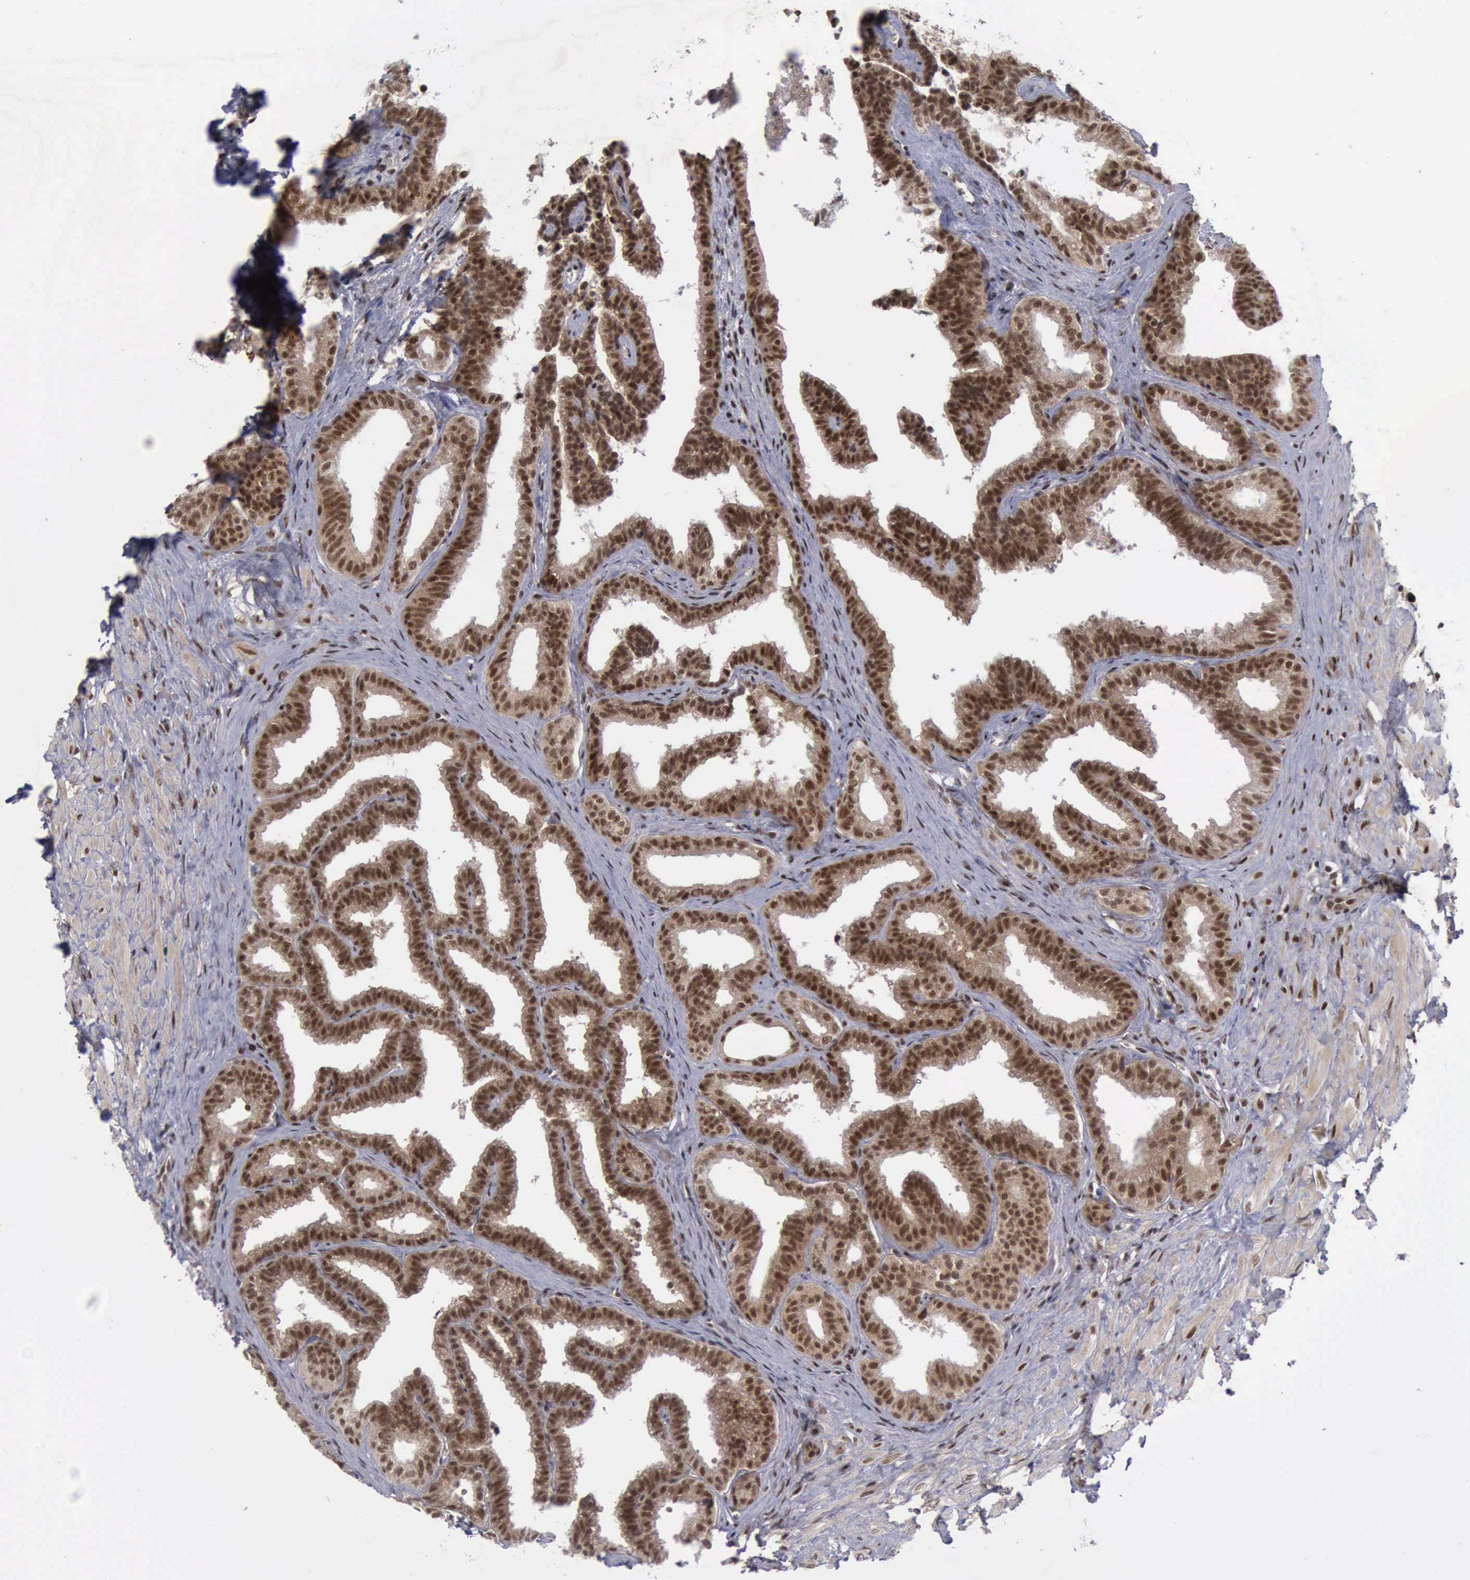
{"staining": {"intensity": "strong", "quantity": ">75%", "location": "cytoplasmic/membranous,nuclear"}, "tissue": "seminal vesicle", "cell_type": "Glandular cells", "image_type": "normal", "snomed": [{"axis": "morphology", "description": "Normal tissue, NOS"}, {"axis": "topography", "description": "Seminal veicle"}], "caption": "High-power microscopy captured an IHC photomicrograph of normal seminal vesicle, revealing strong cytoplasmic/membranous,nuclear positivity in about >75% of glandular cells.", "gene": "ATM", "patient": {"sex": "male", "age": 26}}